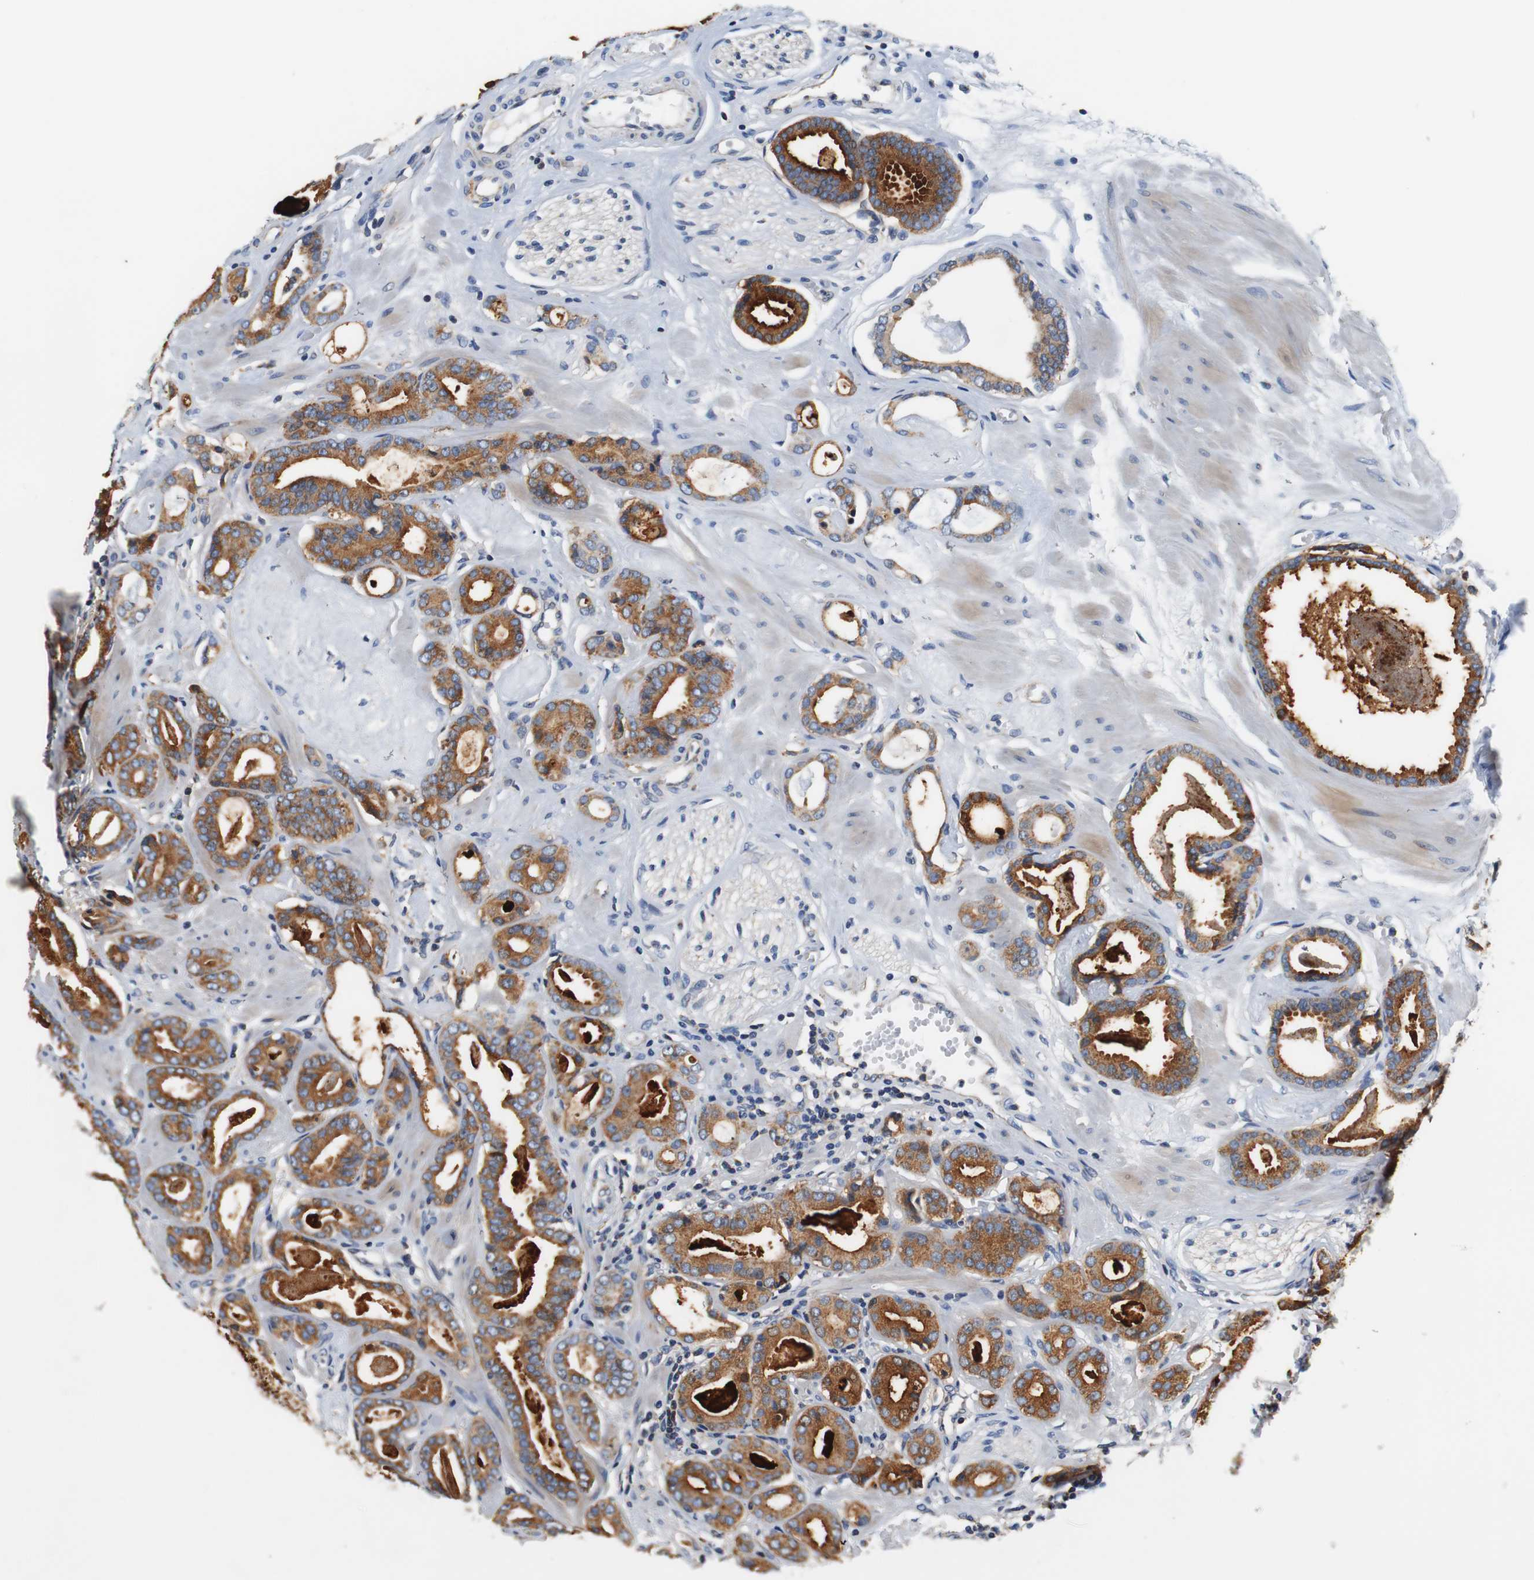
{"staining": {"intensity": "moderate", "quantity": ">75%", "location": "cytoplasmic/membranous"}, "tissue": "prostate cancer", "cell_type": "Tumor cells", "image_type": "cancer", "snomed": [{"axis": "morphology", "description": "Adenocarcinoma, Low grade"}, {"axis": "topography", "description": "Prostate"}], "caption": "Prostate cancer (adenocarcinoma (low-grade)) stained for a protein (brown) shows moderate cytoplasmic/membranous positive staining in approximately >75% of tumor cells.", "gene": "LRP4", "patient": {"sex": "male", "age": 53}}